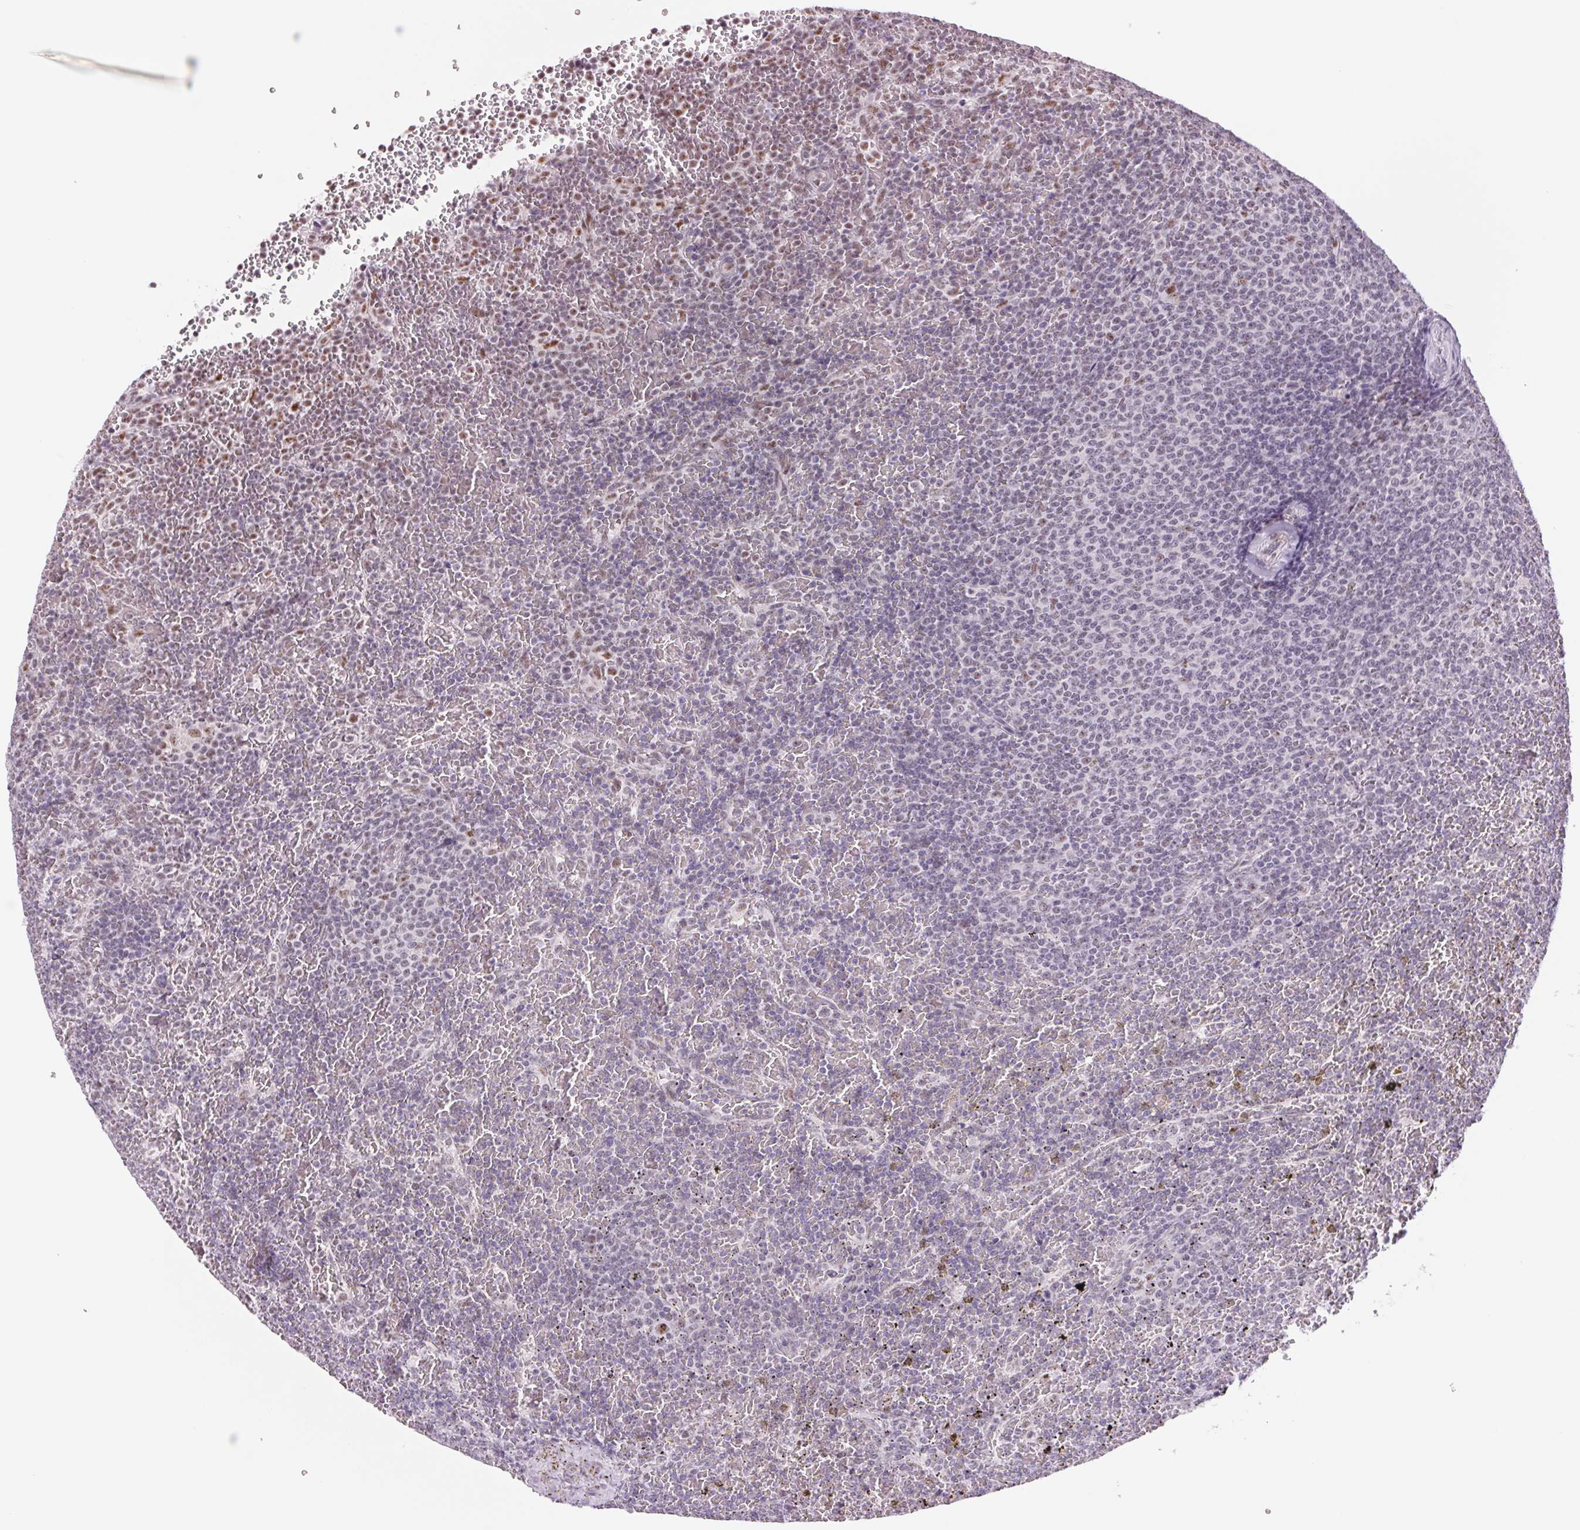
{"staining": {"intensity": "negative", "quantity": "none", "location": "none"}, "tissue": "lymphoma", "cell_type": "Tumor cells", "image_type": "cancer", "snomed": [{"axis": "morphology", "description": "Malignant lymphoma, non-Hodgkin's type, Low grade"}, {"axis": "topography", "description": "Spleen"}], "caption": "Immunohistochemistry image of neoplastic tissue: lymphoma stained with DAB (3,3'-diaminobenzidine) shows no significant protein expression in tumor cells.", "gene": "ZC3H14", "patient": {"sex": "female", "age": 77}}